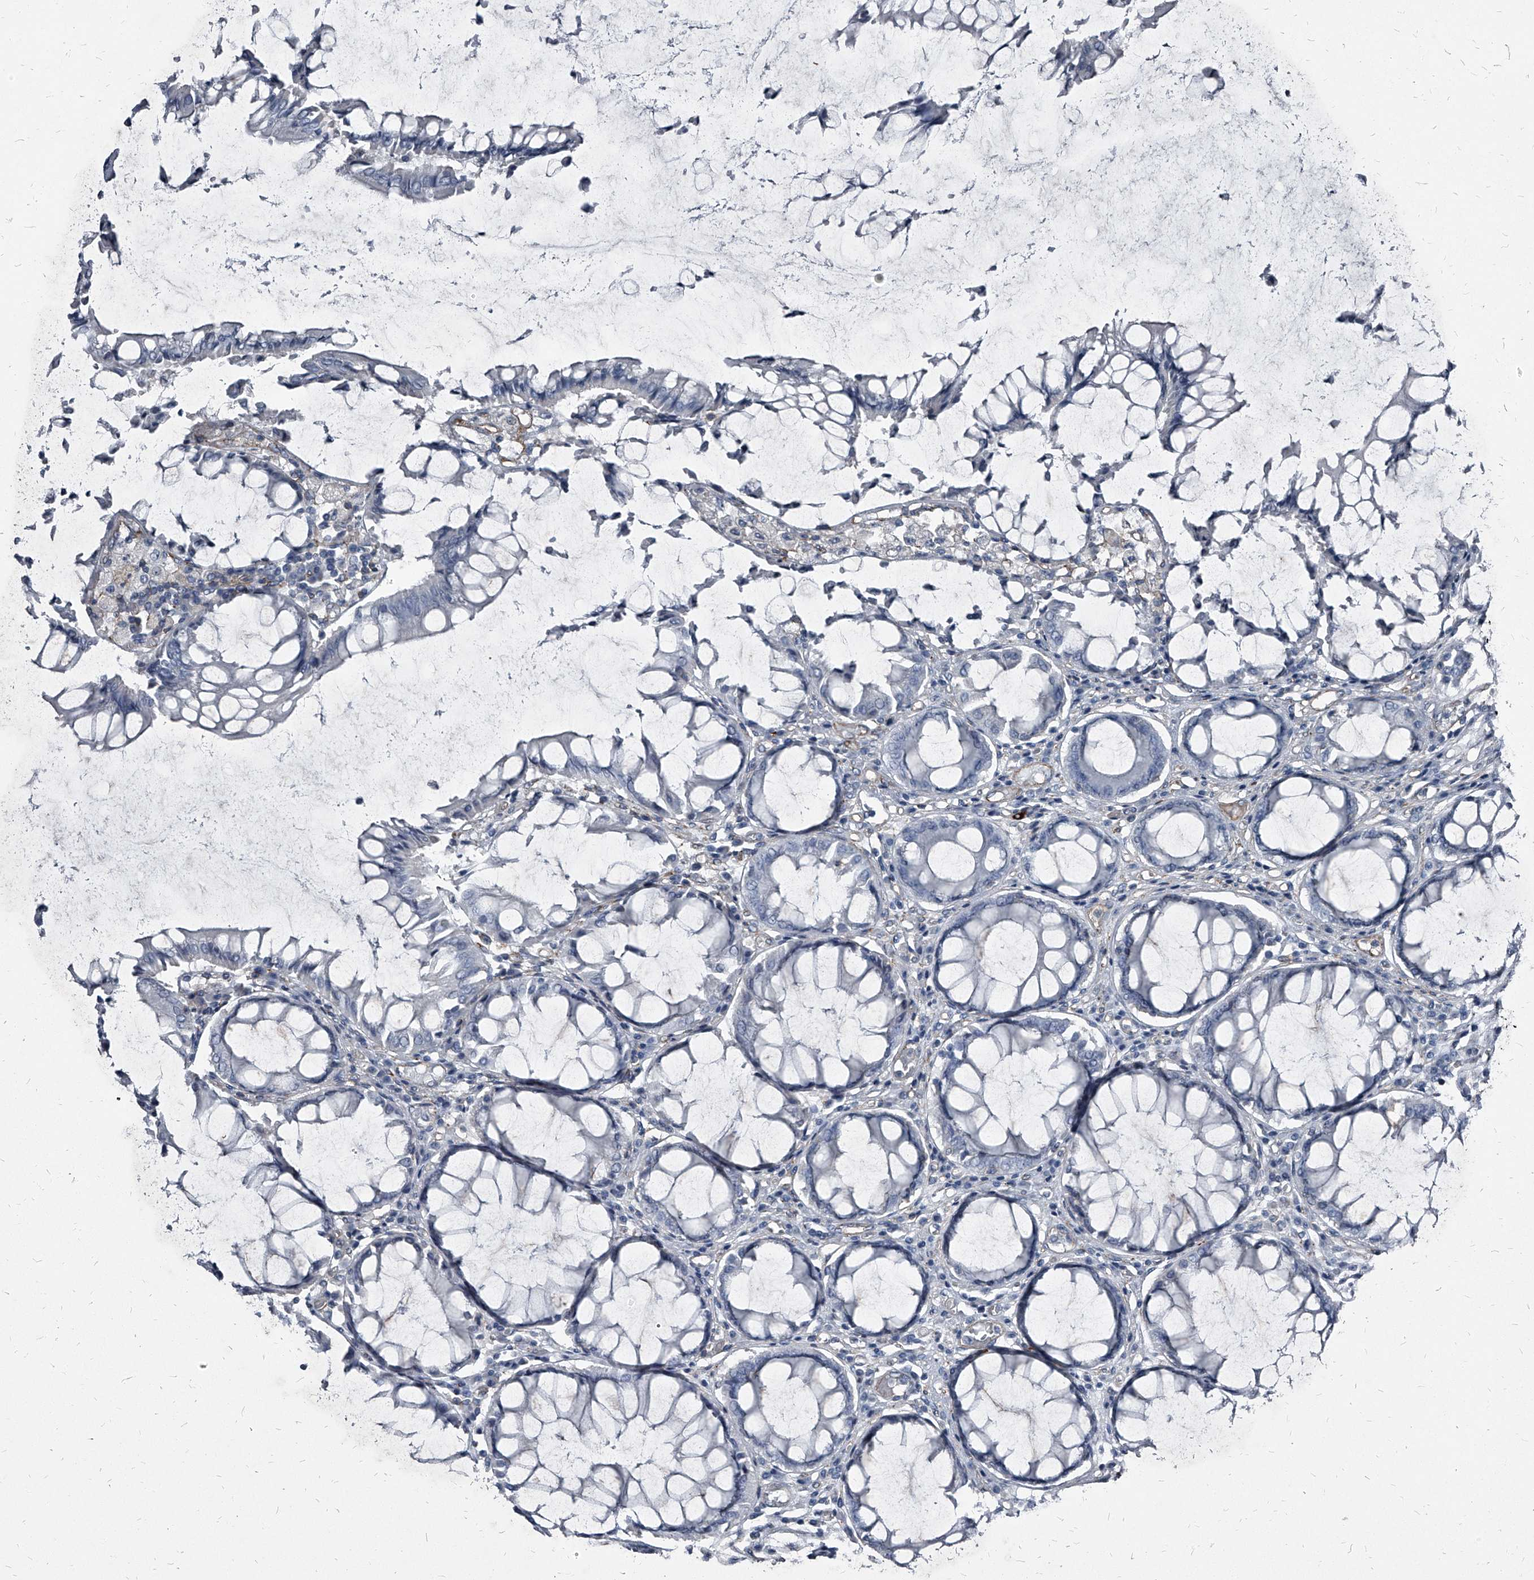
{"staining": {"intensity": "negative", "quantity": "none", "location": "none"}, "tissue": "colorectal cancer", "cell_type": "Tumor cells", "image_type": "cancer", "snomed": [{"axis": "morphology", "description": "Adenocarcinoma, NOS"}, {"axis": "topography", "description": "Rectum"}], "caption": "The immunohistochemistry (IHC) image has no significant positivity in tumor cells of adenocarcinoma (colorectal) tissue.", "gene": "PGLYRP3", "patient": {"sex": "male", "age": 84}}